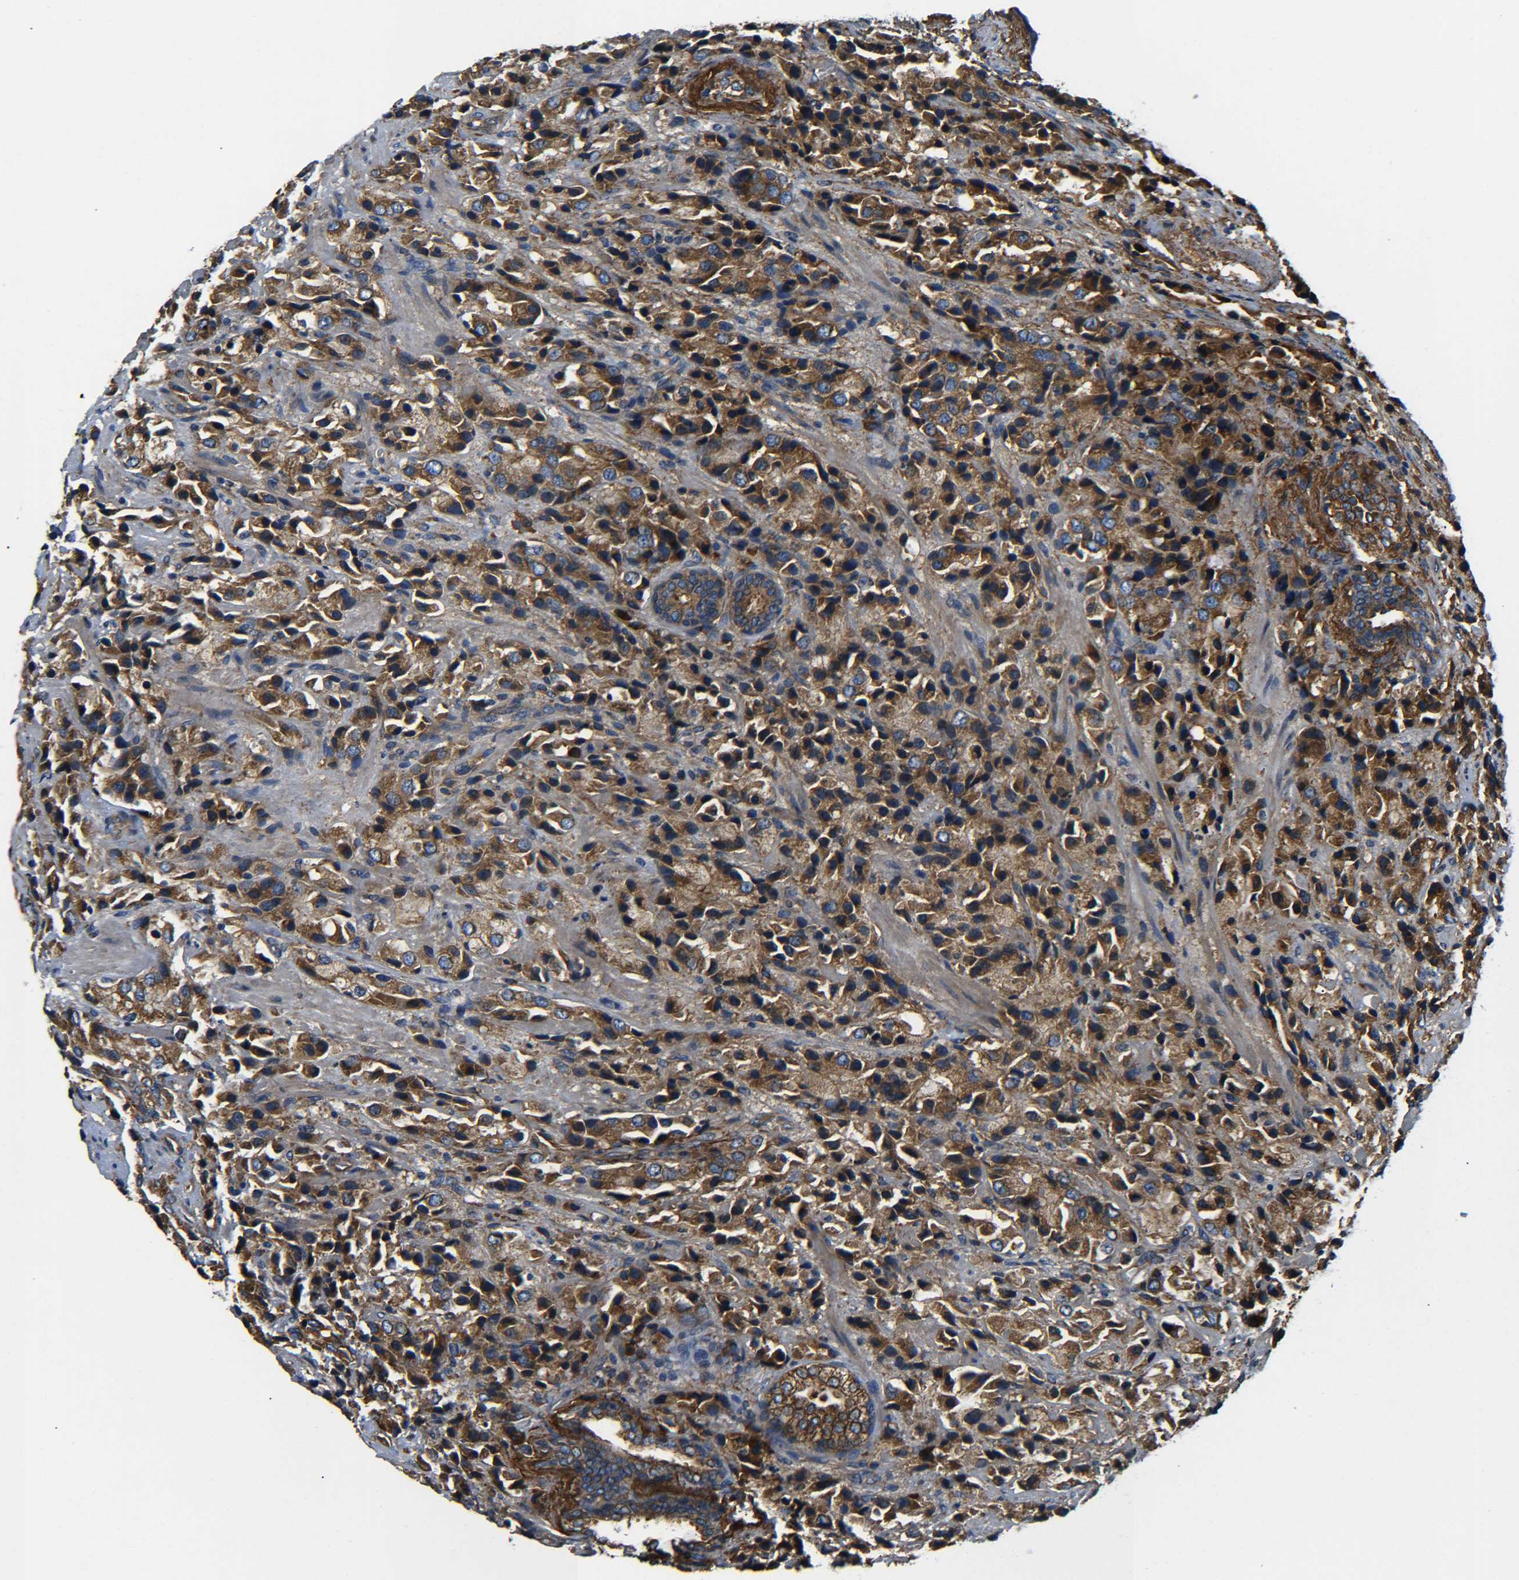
{"staining": {"intensity": "moderate", "quantity": ">75%", "location": "cytoplasmic/membranous"}, "tissue": "prostate cancer", "cell_type": "Tumor cells", "image_type": "cancer", "snomed": [{"axis": "morphology", "description": "Adenocarcinoma, High grade"}, {"axis": "topography", "description": "Prostate"}], "caption": "IHC staining of adenocarcinoma (high-grade) (prostate), which reveals medium levels of moderate cytoplasmic/membranous positivity in about >75% of tumor cells indicating moderate cytoplasmic/membranous protein staining. The staining was performed using DAB (brown) for protein detection and nuclei were counterstained in hematoxylin (blue).", "gene": "PREB", "patient": {"sex": "male", "age": 70}}